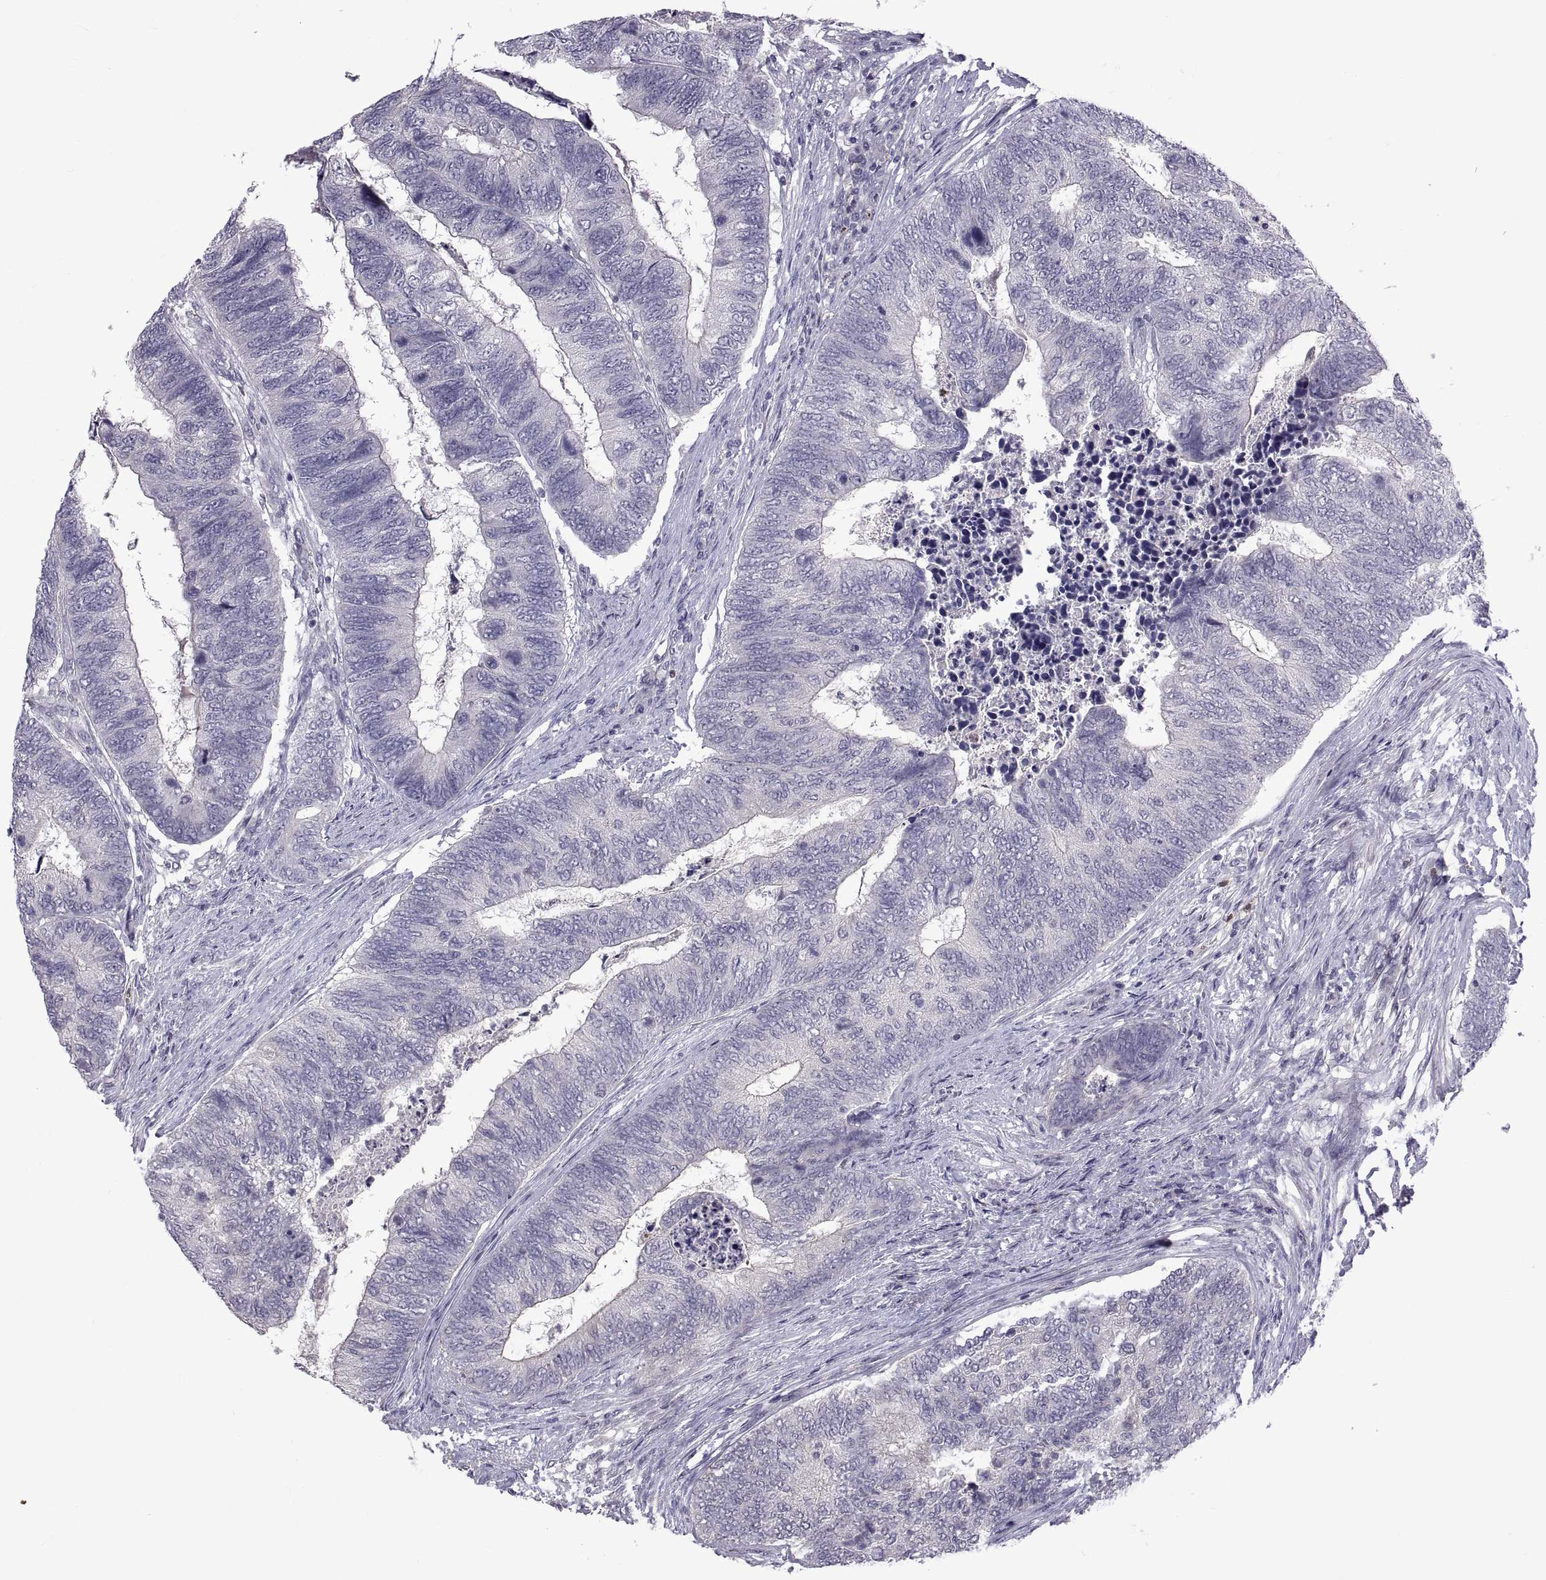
{"staining": {"intensity": "negative", "quantity": "none", "location": "none"}, "tissue": "colorectal cancer", "cell_type": "Tumor cells", "image_type": "cancer", "snomed": [{"axis": "morphology", "description": "Adenocarcinoma, NOS"}, {"axis": "topography", "description": "Colon"}], "caption": "High power microscopy micrograph of an IHC histopathology image of adenocarcinoma (colorectal), revealing no significant staining in tumor cells. Nuclei are stained in blue.", "gene": "NPTX2", "patient": {"sex": "female", "age": 67}}